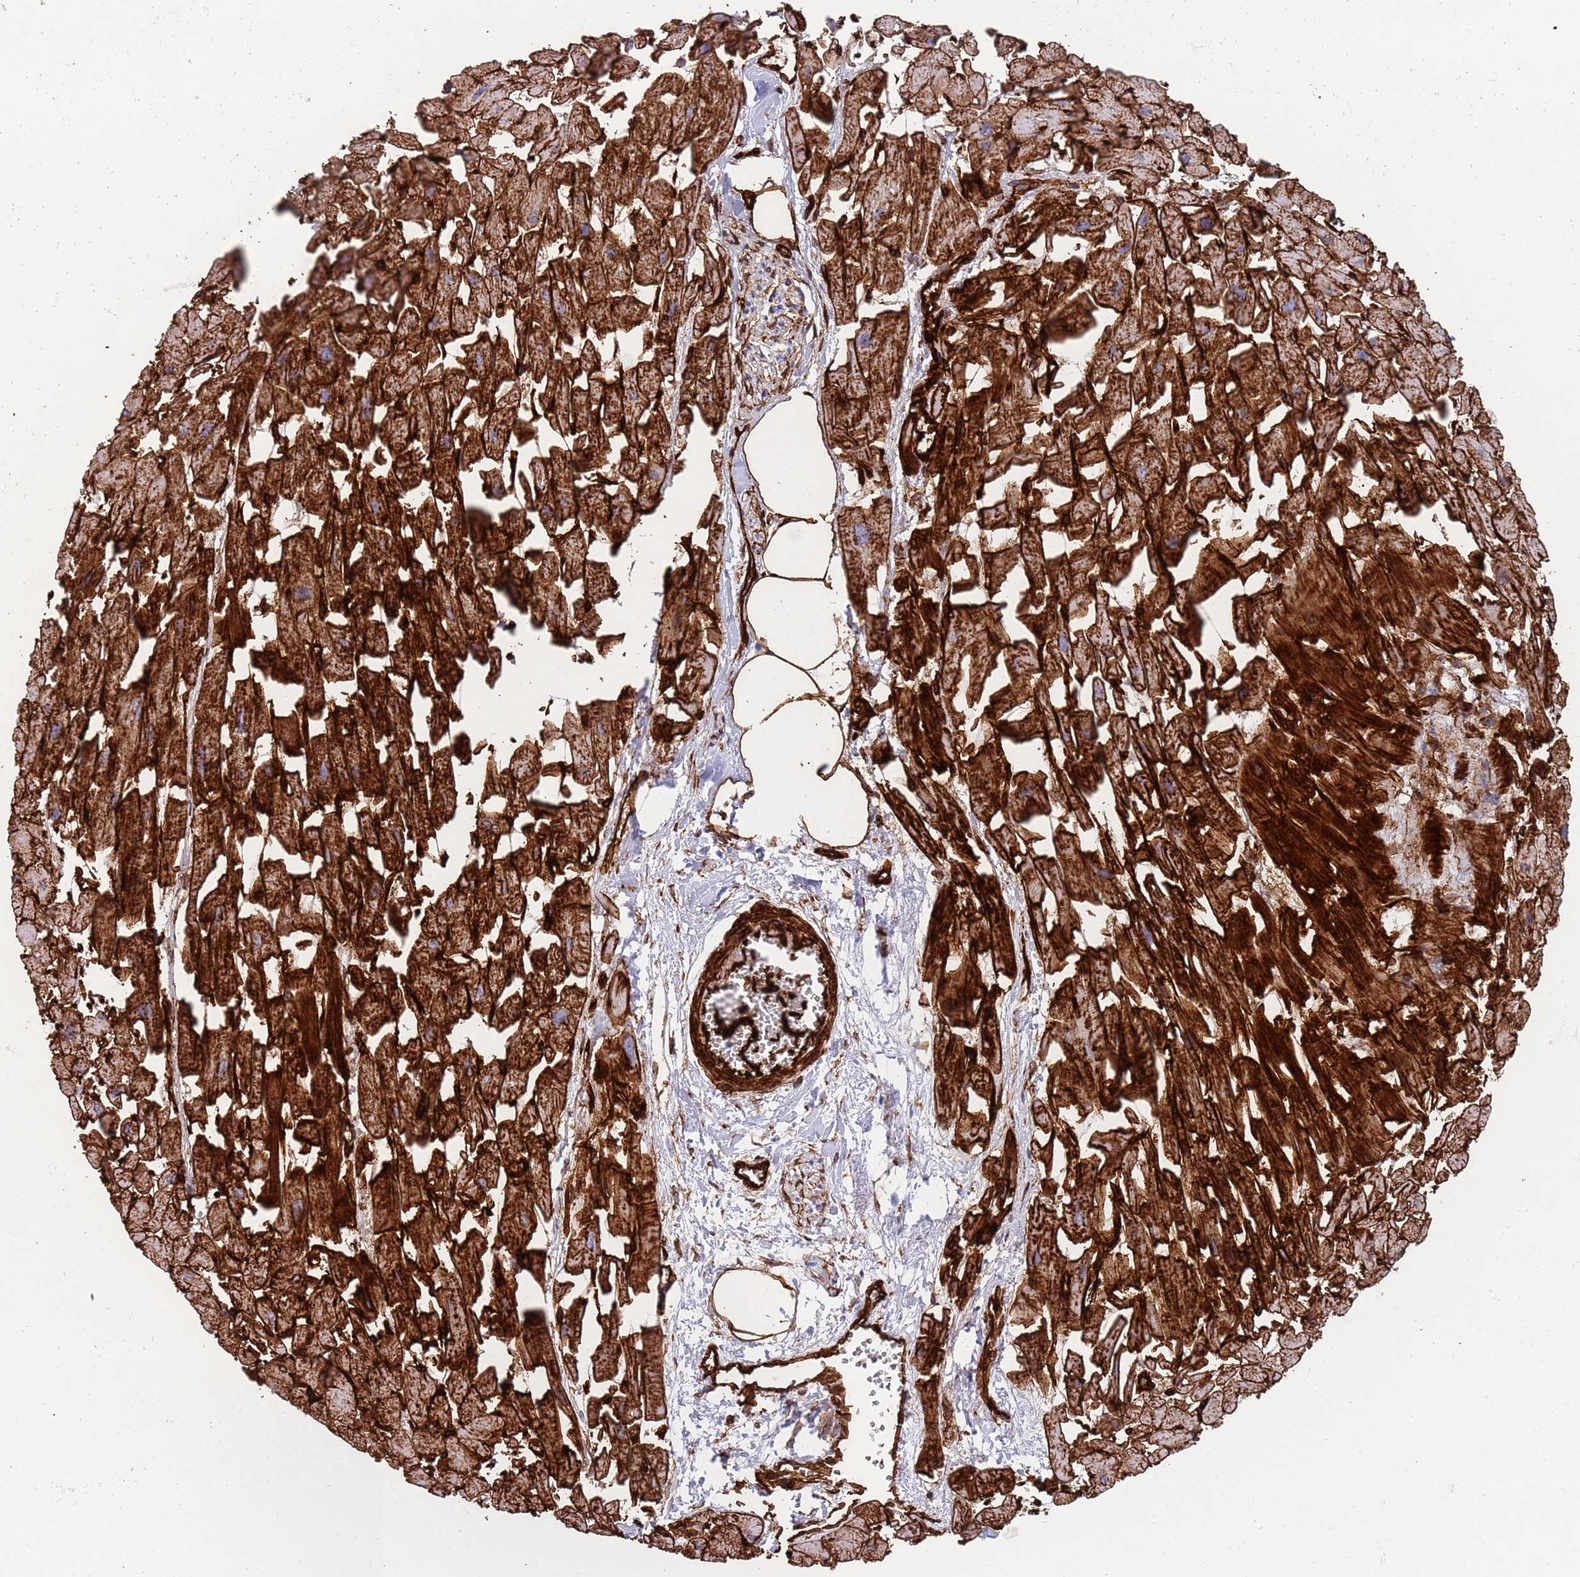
{"staining": {"intensity": "strong", "quantity": ">75%", "location": "cytoplasmic/membranous"}, "tissue": "heart muscle", "cell_type": "Cardiomyocytes", "image_type": "normal", "snomed": [{"axis": "morphology", "description": "Normal tissue, NOS"}, {"axis": "topography", "description": "Heart"}], "caption": "Immunohistochemistry photomicrograph of benign heart muscle stained for a protein (brown), which reveals high levels of strong cytoplasmic/membranous expression in about >75% of cardiomyocytes.", "gene": "CAV2", "patient": {"sex": "female", "age": 64}}